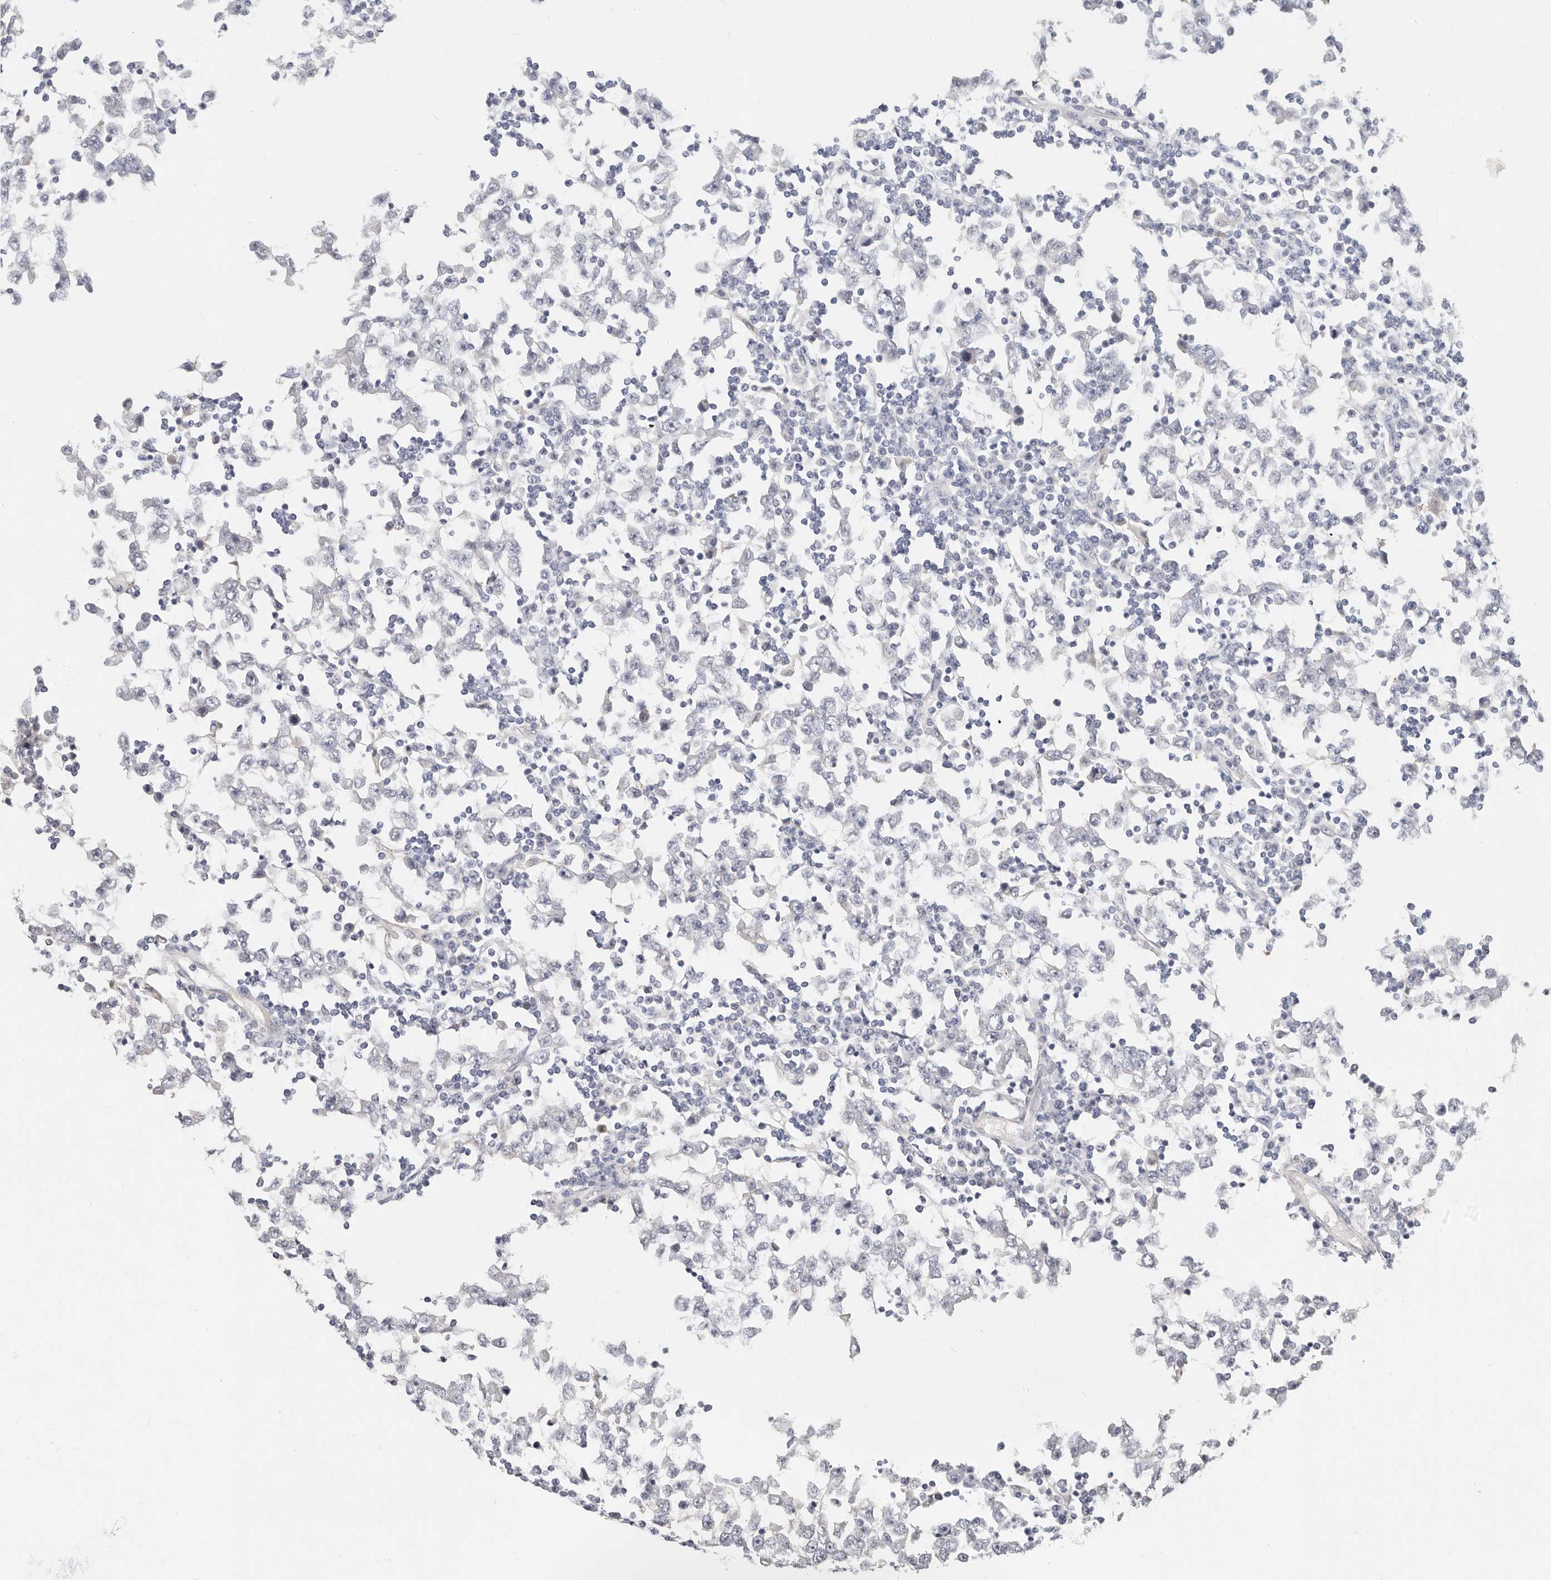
{"staining": {"intensity": "negative", "quantity": "none", "location": "none"}, "tissue": "testis cancer", "cell_type": "Tumor cells", "image_type": "cancer", "snomed": [{"axis": "morphology", "description": "Seminoma, NOS"}, {"axis": "topography", "description": "Testis"}], "caption": "Tumor cells are negative for brown protein staining in testis cancer (seminoma).", "gene": "ZRANB1", "patient": {"sex": "male", "age": 65}}